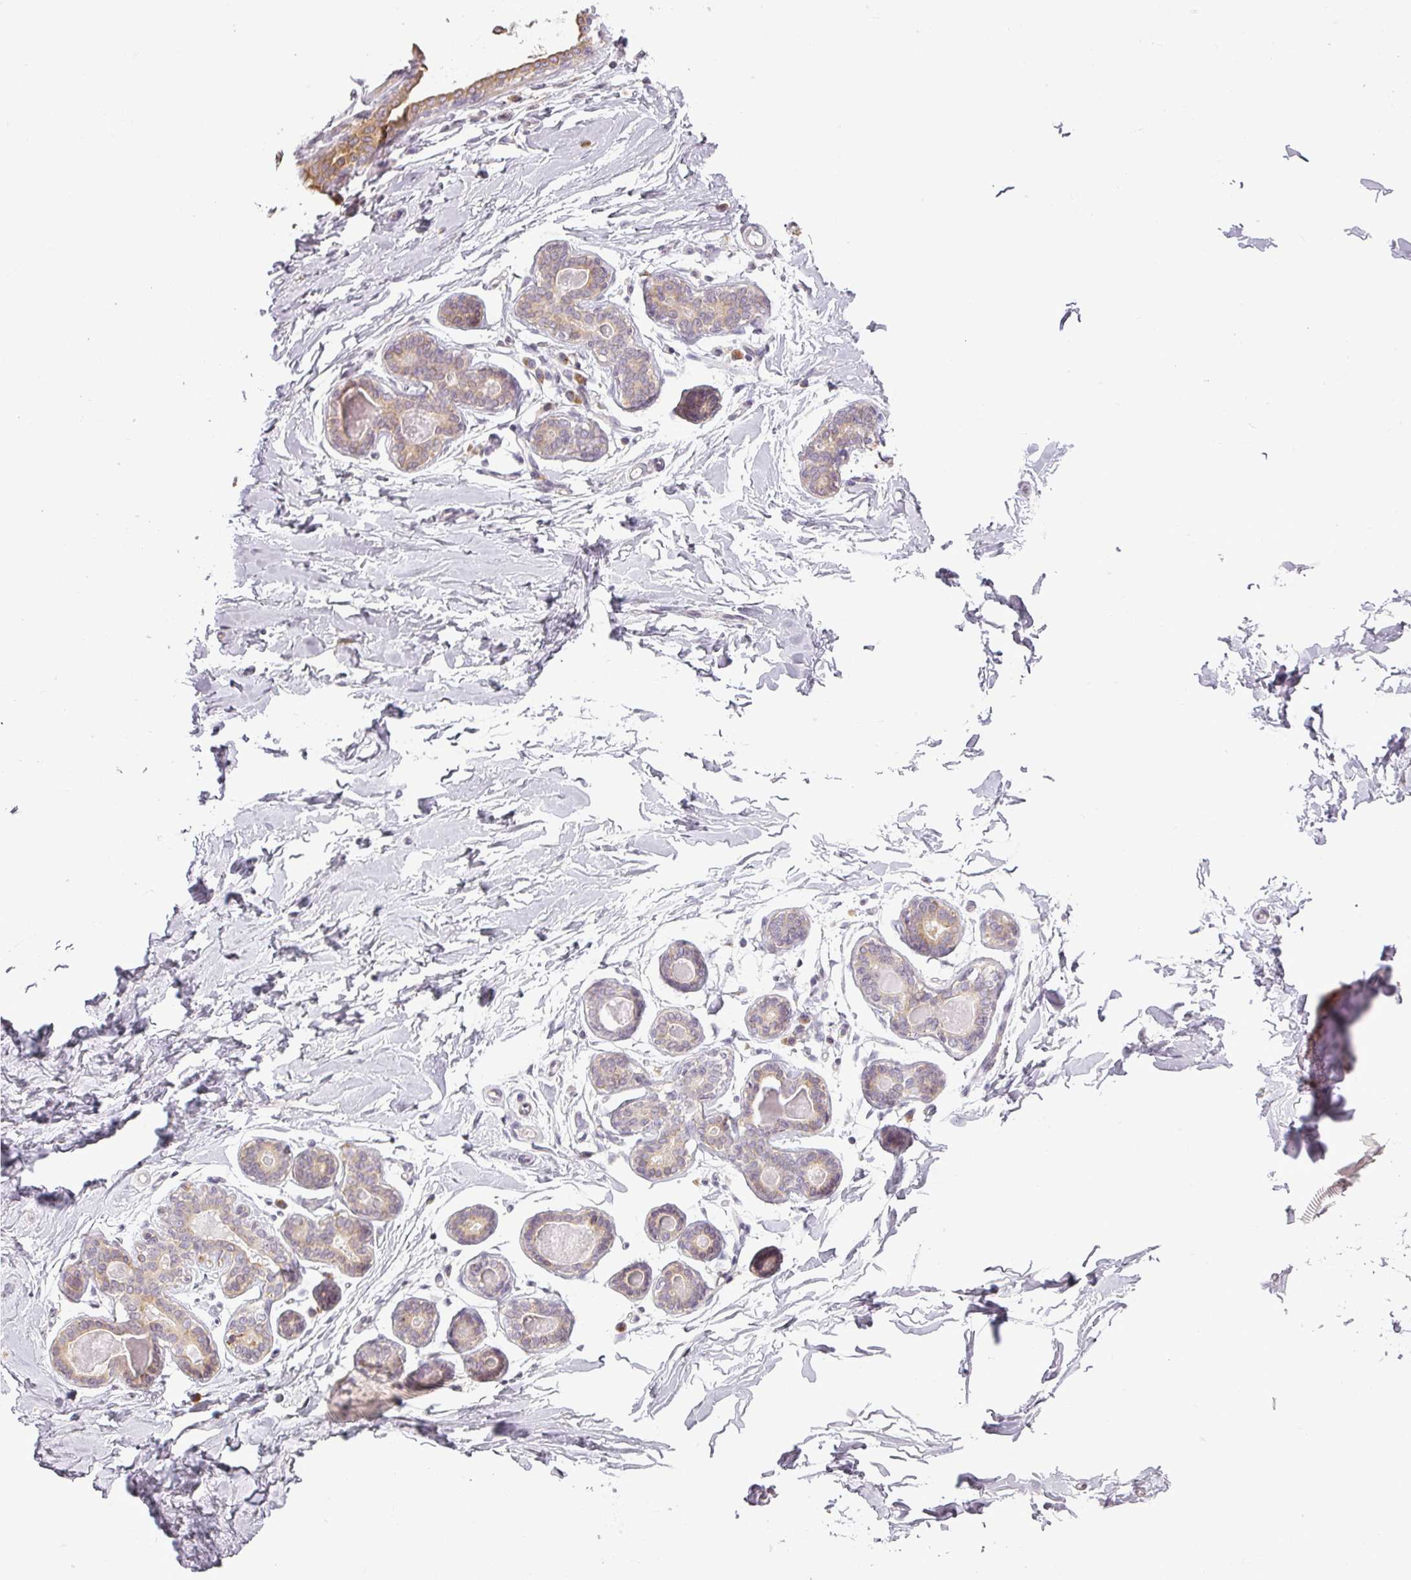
{"staining": {"intensity": "negative", "quantity": "none", "location": "none"}, "tissue": "breast", "cell_type": "Adipocytes", "image_type": "normal", "snomed": [{"axis": "morphology", "description": "Normal tissue, NOS"}, {"axis": "topography", "description": "Breast"}], "caption": "Immunohistochemistry image of unremarkable breast stained for a protein (brown), which shows no expression in adipocytes.", "gene": "CCDC144A", "patient": {"sex": "female", "age": 23}}